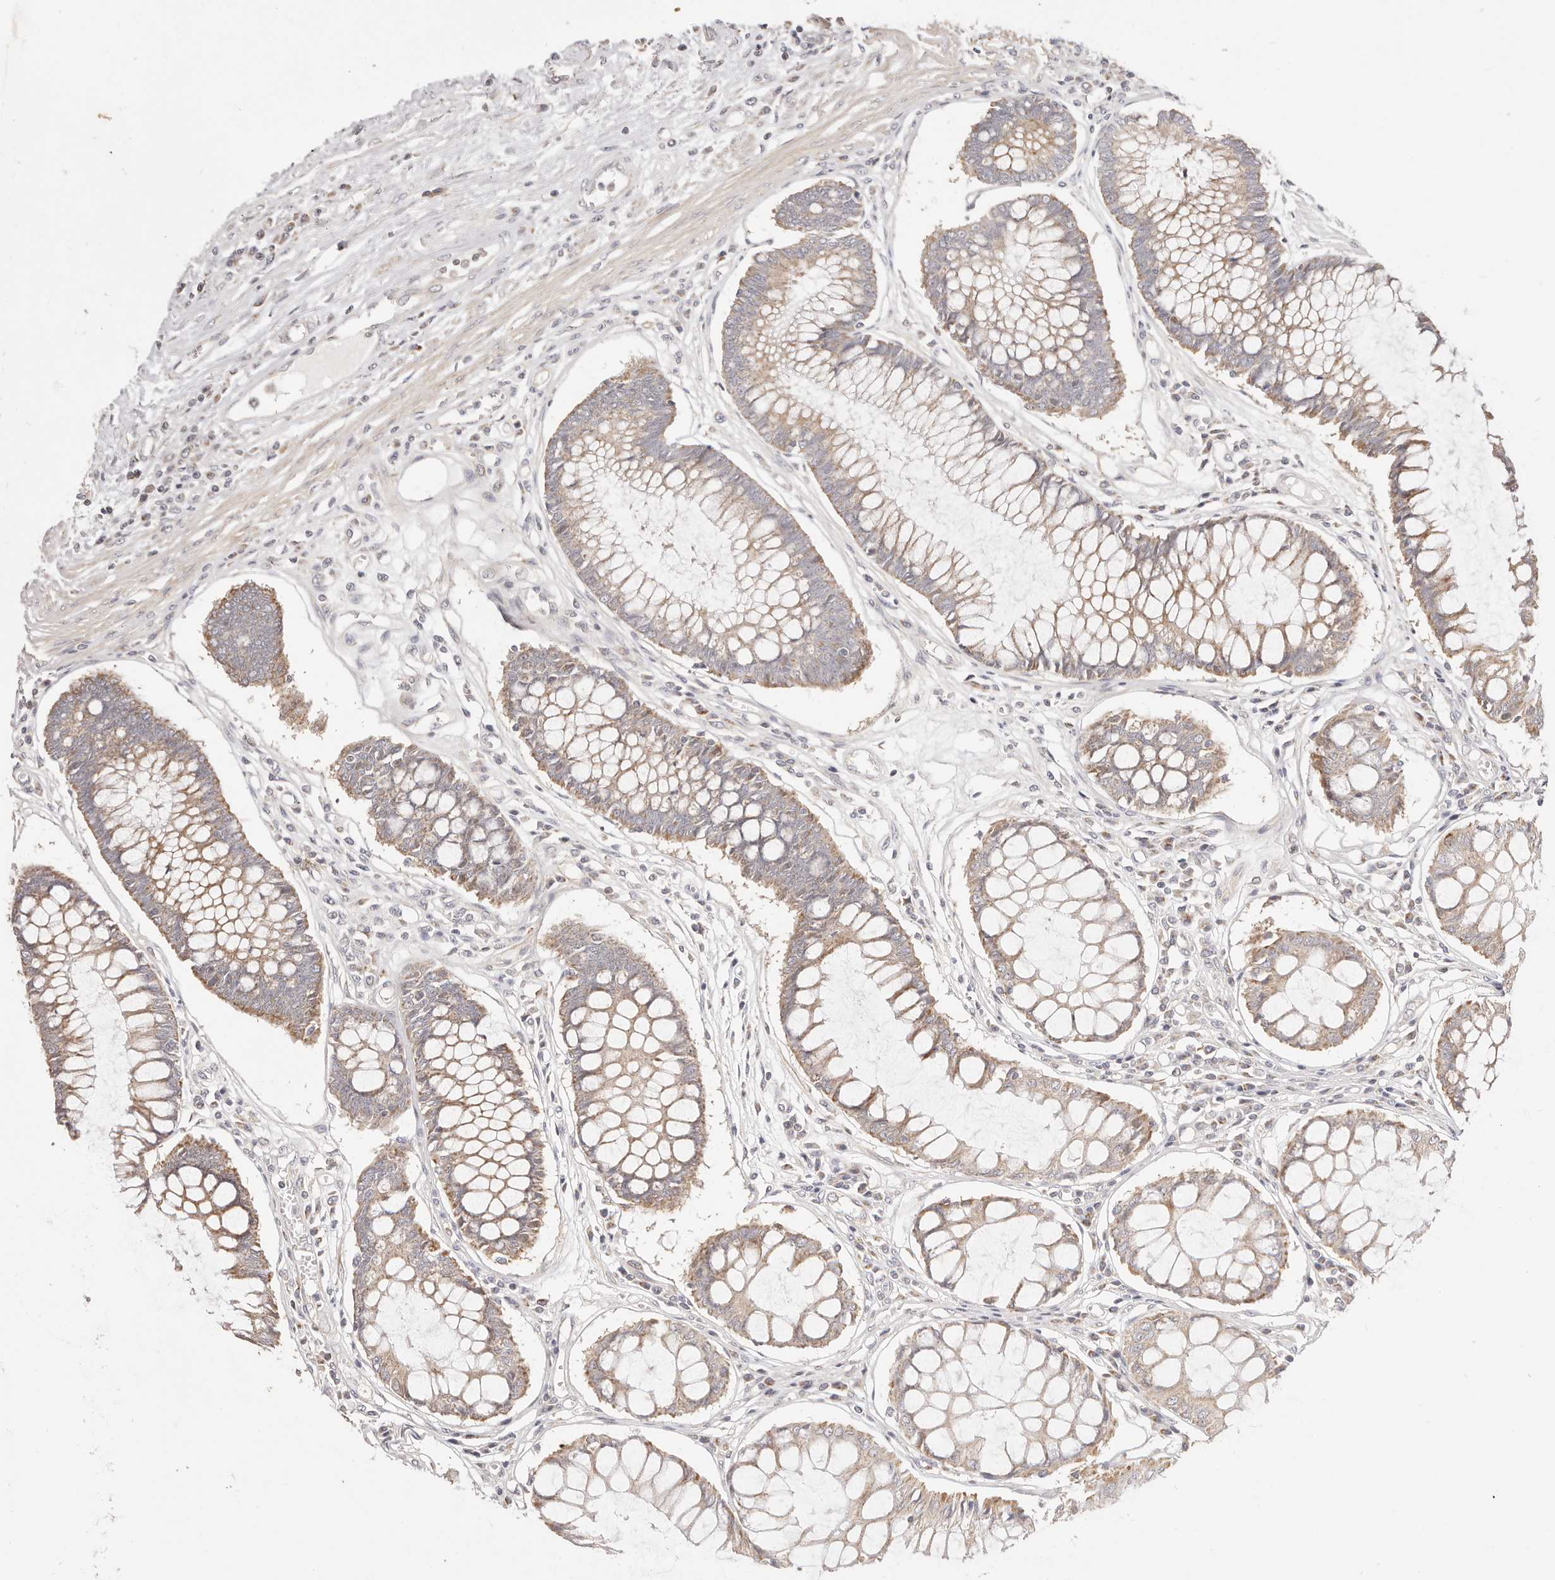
{"staining": {"intensity": "weak", "quantity": ">75%", "location": "cytoplasmic/membranous"}, "tissue": "colorectal cancer", "cell_type": "Tumor cells", "image_type": "cancer", "snomed": [{"axis": "morphology", "description": "Adenocarcinoma, NOS"}, {"axis": "topography", "description": "Rectum"}], "caption": "This image demonstrates immunohistochemistry (IHC) staining of human colorectal adenocarcinoma, with low weak cytoplasmic/membranous positivity in about >75% of tumor cells.", "gene": "KCMF1", "patient": {"sex": "male", "age": 84}}